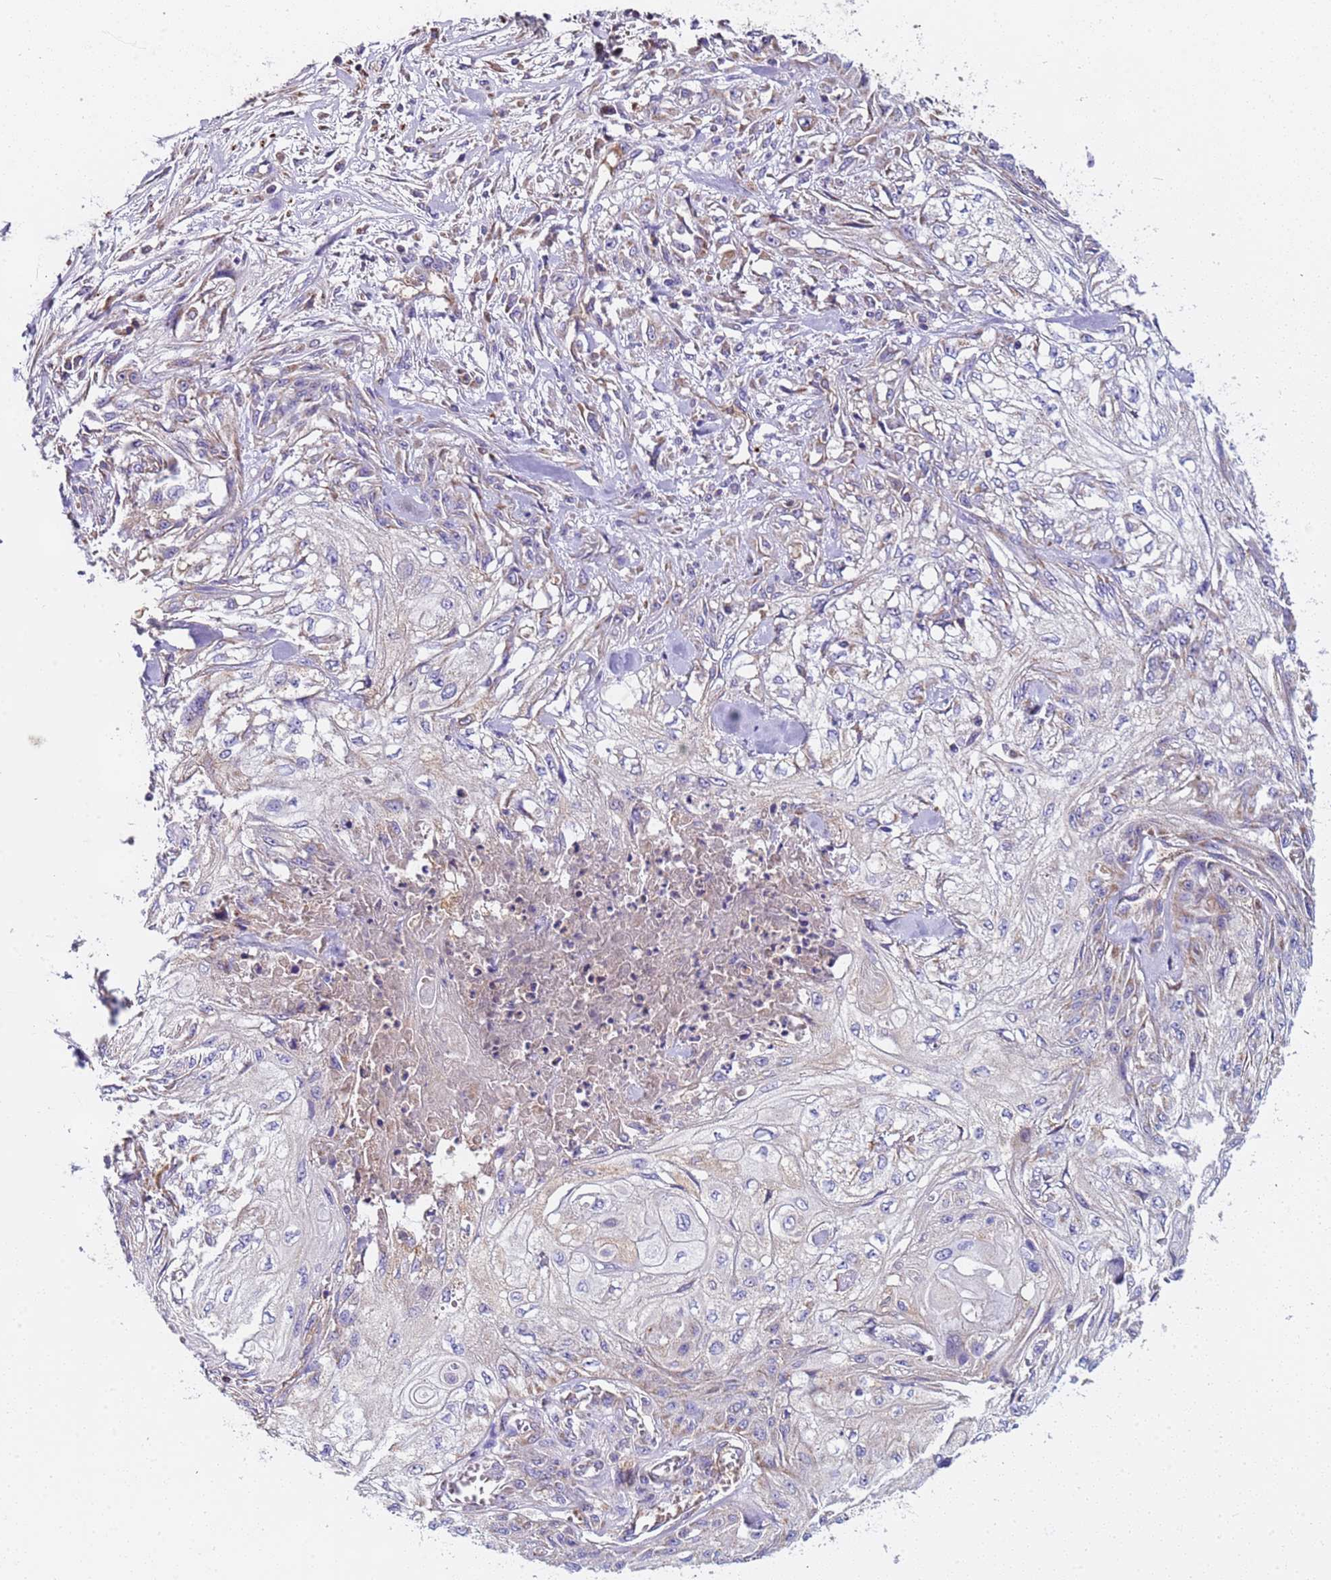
{"staining": {"intensity": "weak", "quantity": "<25%", "location": "cytoplasmic/membranous"}, "tissue": "skin cancer", "cell_type": "Tumor cells", "image_type": "cancer", "snomed": [{"axis": "morphology", "description": "Squamous cell carcinoma, NOS"}, {"axis": "morphology", "description": "Squamous cell carcinoma, metastatic, NOS"}, {"axis": "topography", "description": "Skin"}, {"axis": "topography", "description": "Lymph node"}], "caption": "Skin cancer (squamous cell carcinoma) stained for a protein using IHC displays no expression tumor cells.", "gene": "TMEM126A", "patient": {"sex": "male", "age": 75}}